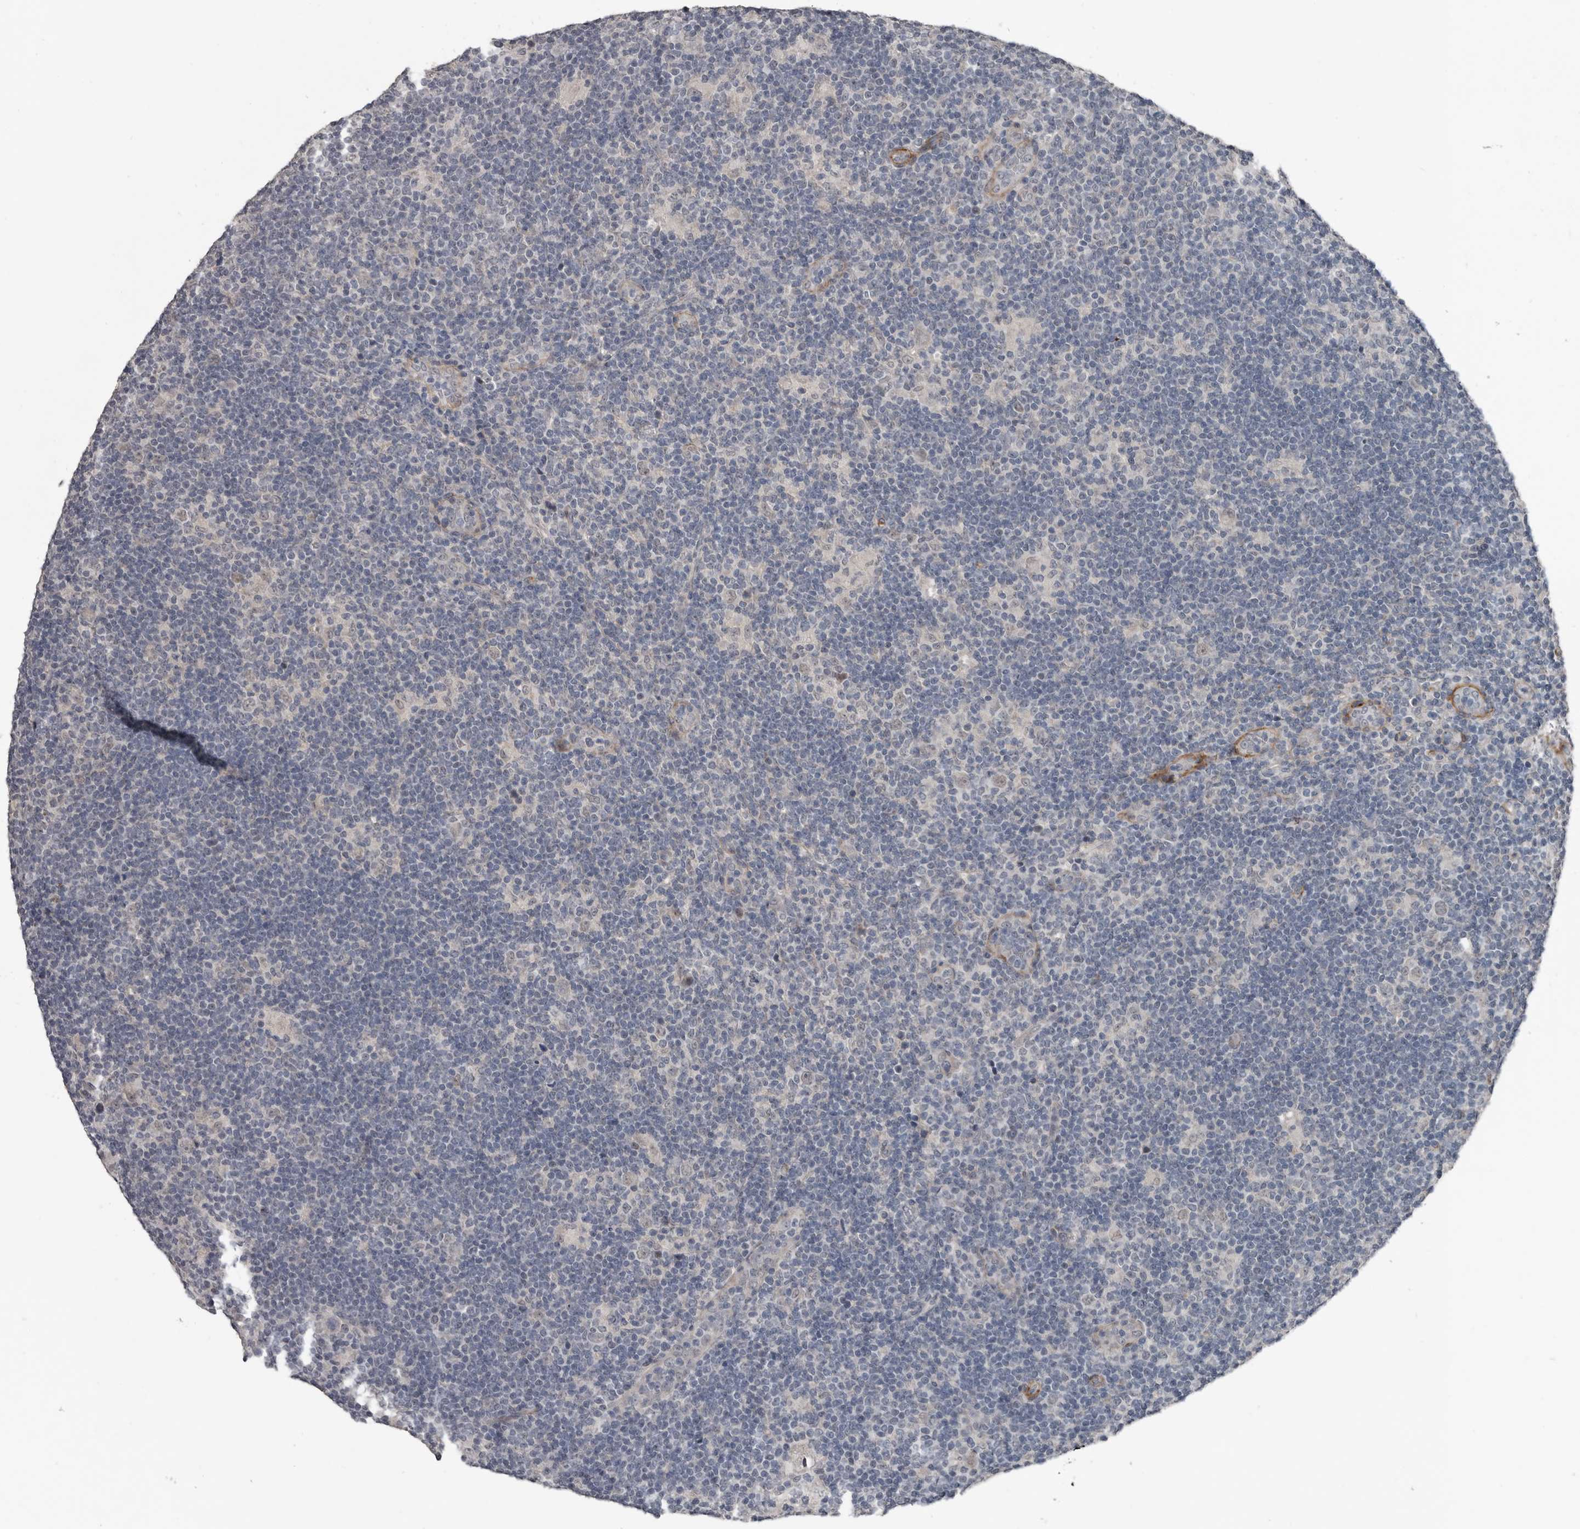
{"staining": {"intensity": "negative", "quantity": "none", "location": "none"}, "tissue": "lymphoma", "cell_type": "Tumor cells", "image_type": "cancer", "snomed": [{"axis": "morphology", "description": "Hodgkin's disease, NOS"}, {"axis": "topography", "description": "Lymph node"}], "caption": "The photomicrograph displays no significant expression in tumor cells of Hodgkin's disease. (Brightfield microscopy of DAB (3,3'-diaminobenzidine) immunohistochemistry (IHC) at high magnification).", "gene": "C1orf216", "patient": {"sex": "female", "age": 57}}